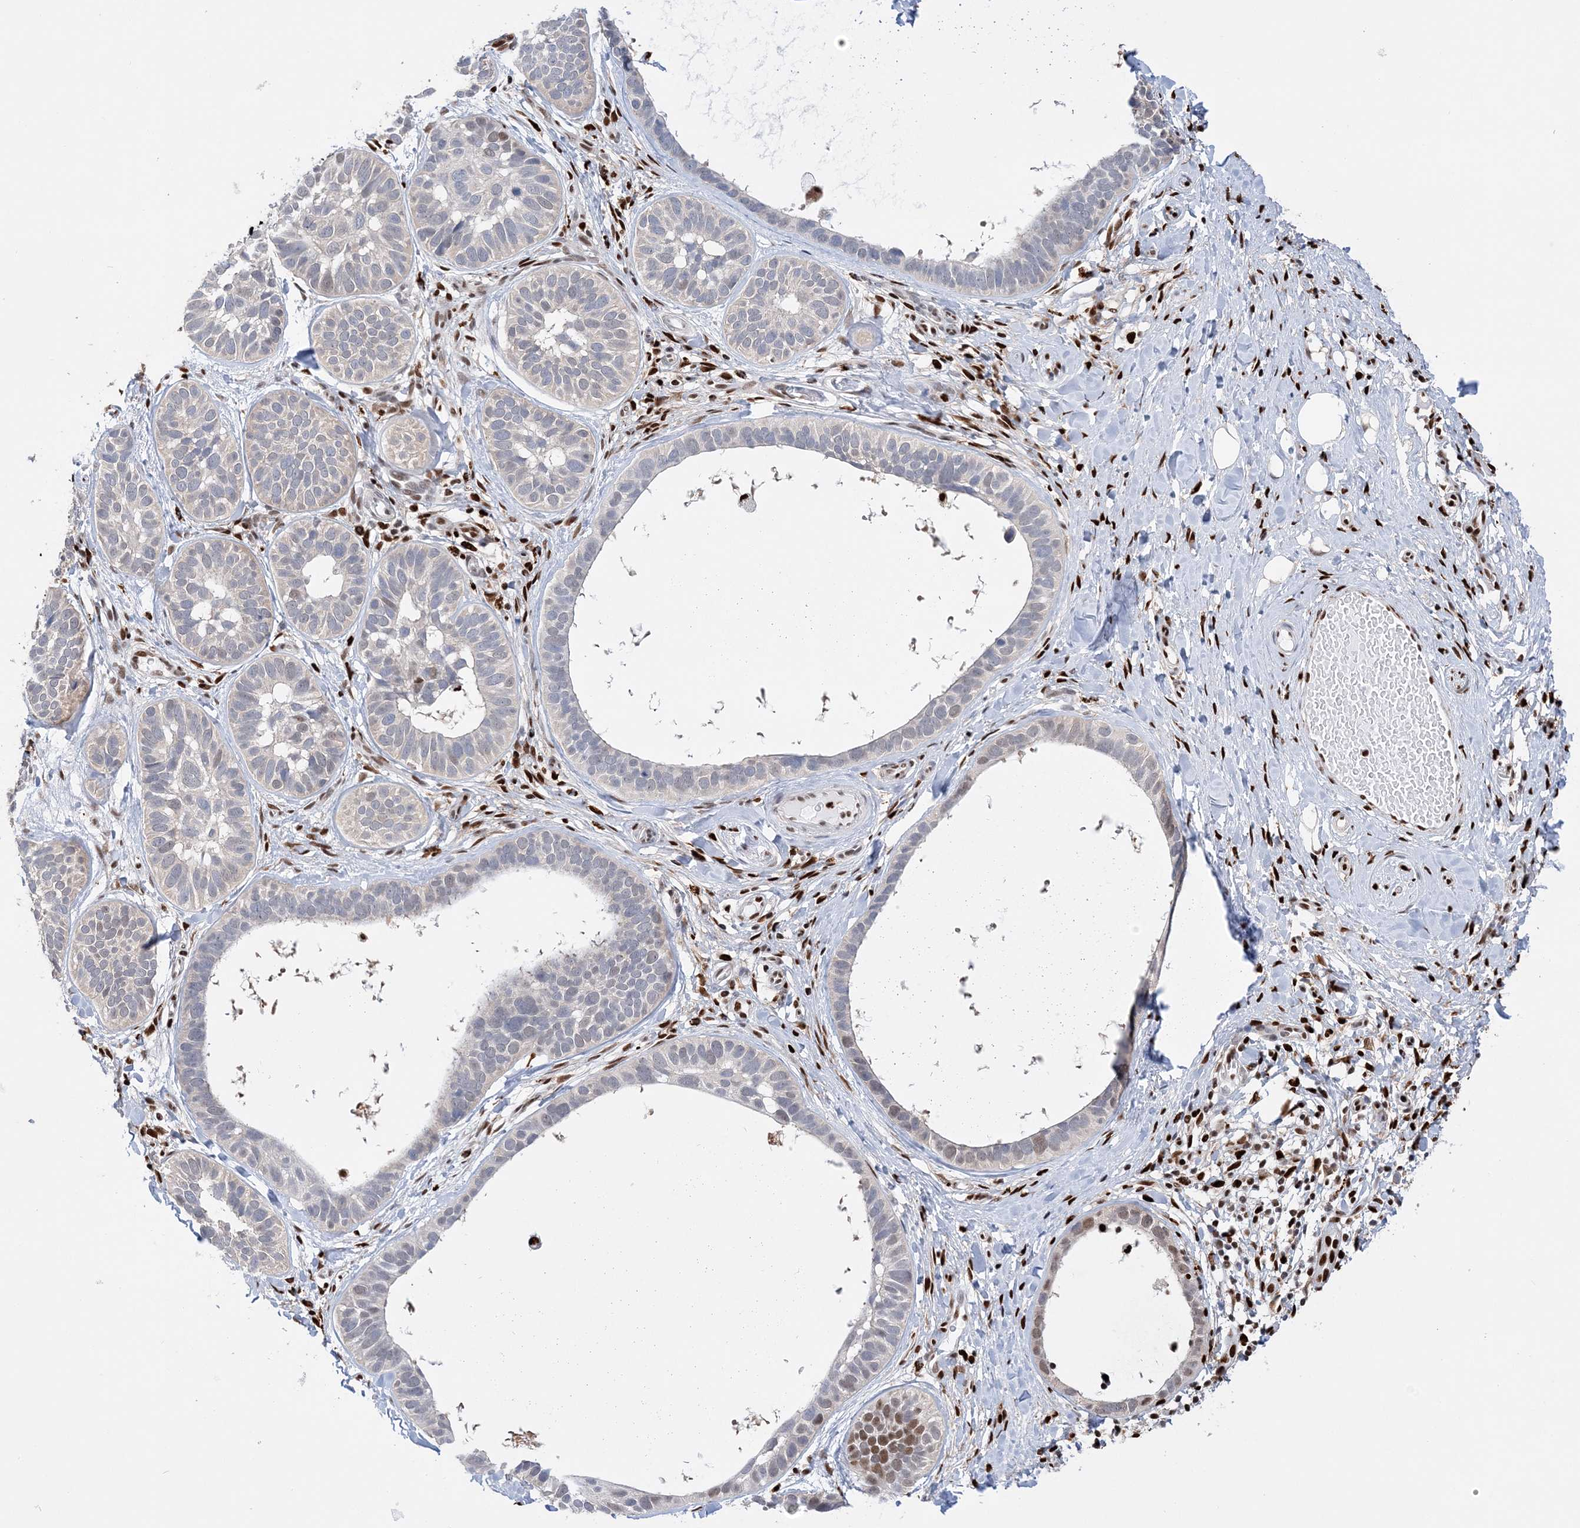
{"staining": {"intensity": "moderate", "quantity": "<25%", "location": "nuclear"}, "tissue": "skin cancer", "cell_type": "Tumor cells", "image_type": "cancer", "snomed": [{"axis": "morphology", "description": "Basal cell carcinoma"}, {"axis": "topography", "description": "Skin"}], "caption": "Immunohistochemistry (IHC) of human skin cancer (basal cell carcinoma) reveals low levels of moderate nuclear staining in approximately <25% of tumor cells.", "gene": "NIT2", "patient": {"sex": "male", "age": 62}}